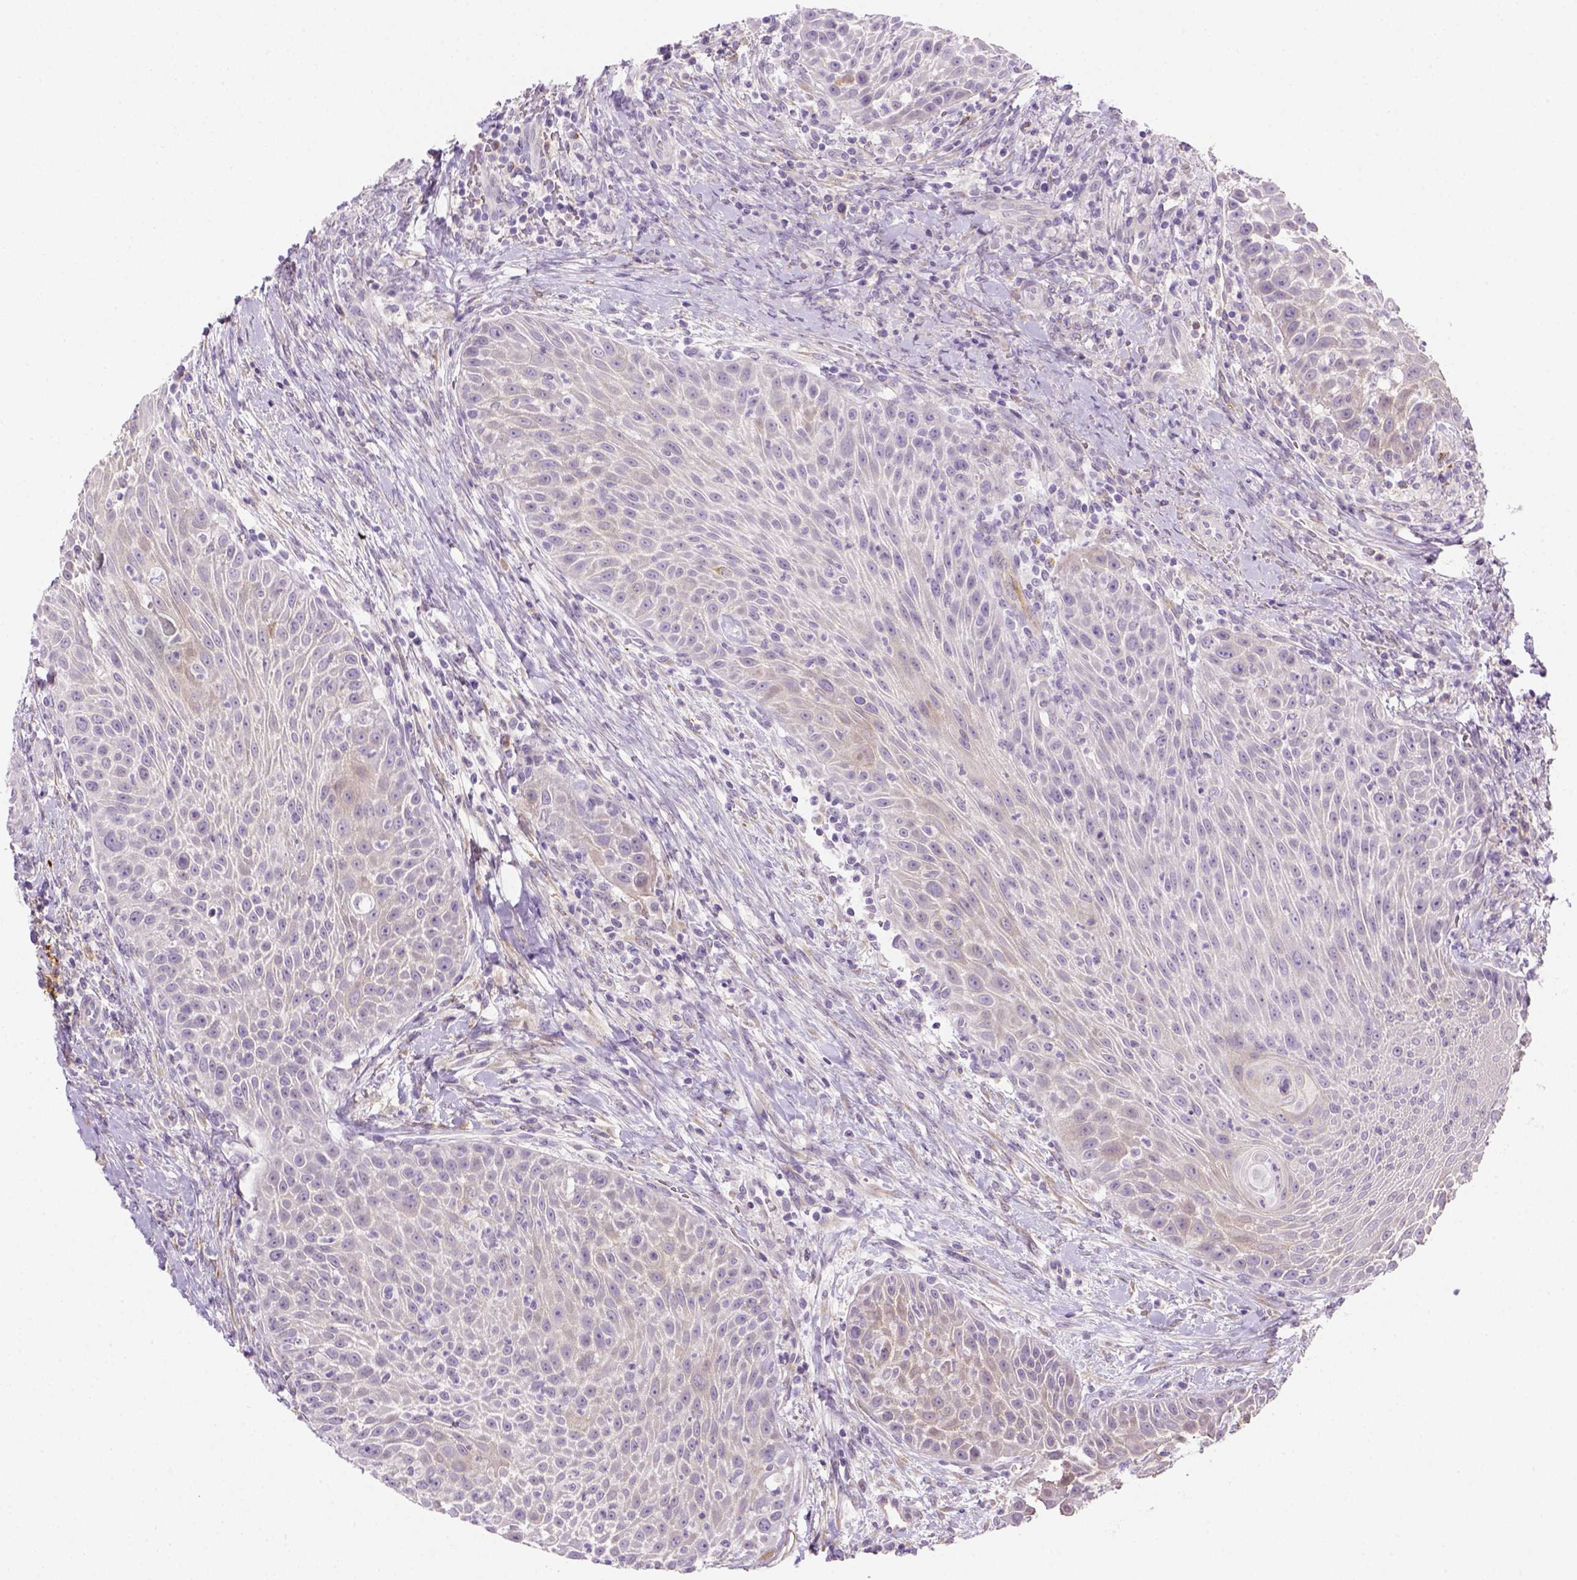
{"staining": {"intensity": "negative", "quantity": "none", "location": "none"}, "tissue": "head and neck cancer", "cell_type": "Tumor cells", "image_type": "cancer", "snomed": [{"axis": "morphology", "description": "Squamous cell carcinoma, NOS"}, {"axis": "topography", "description": "Head-Neck"}], "caption": "Photomicrograph shows no significant protein positivity in tumor cells of head and neck squamous cell carcinoma.", "gene": "CACNB1", "patient": {"sex": "male", "age": 69}}